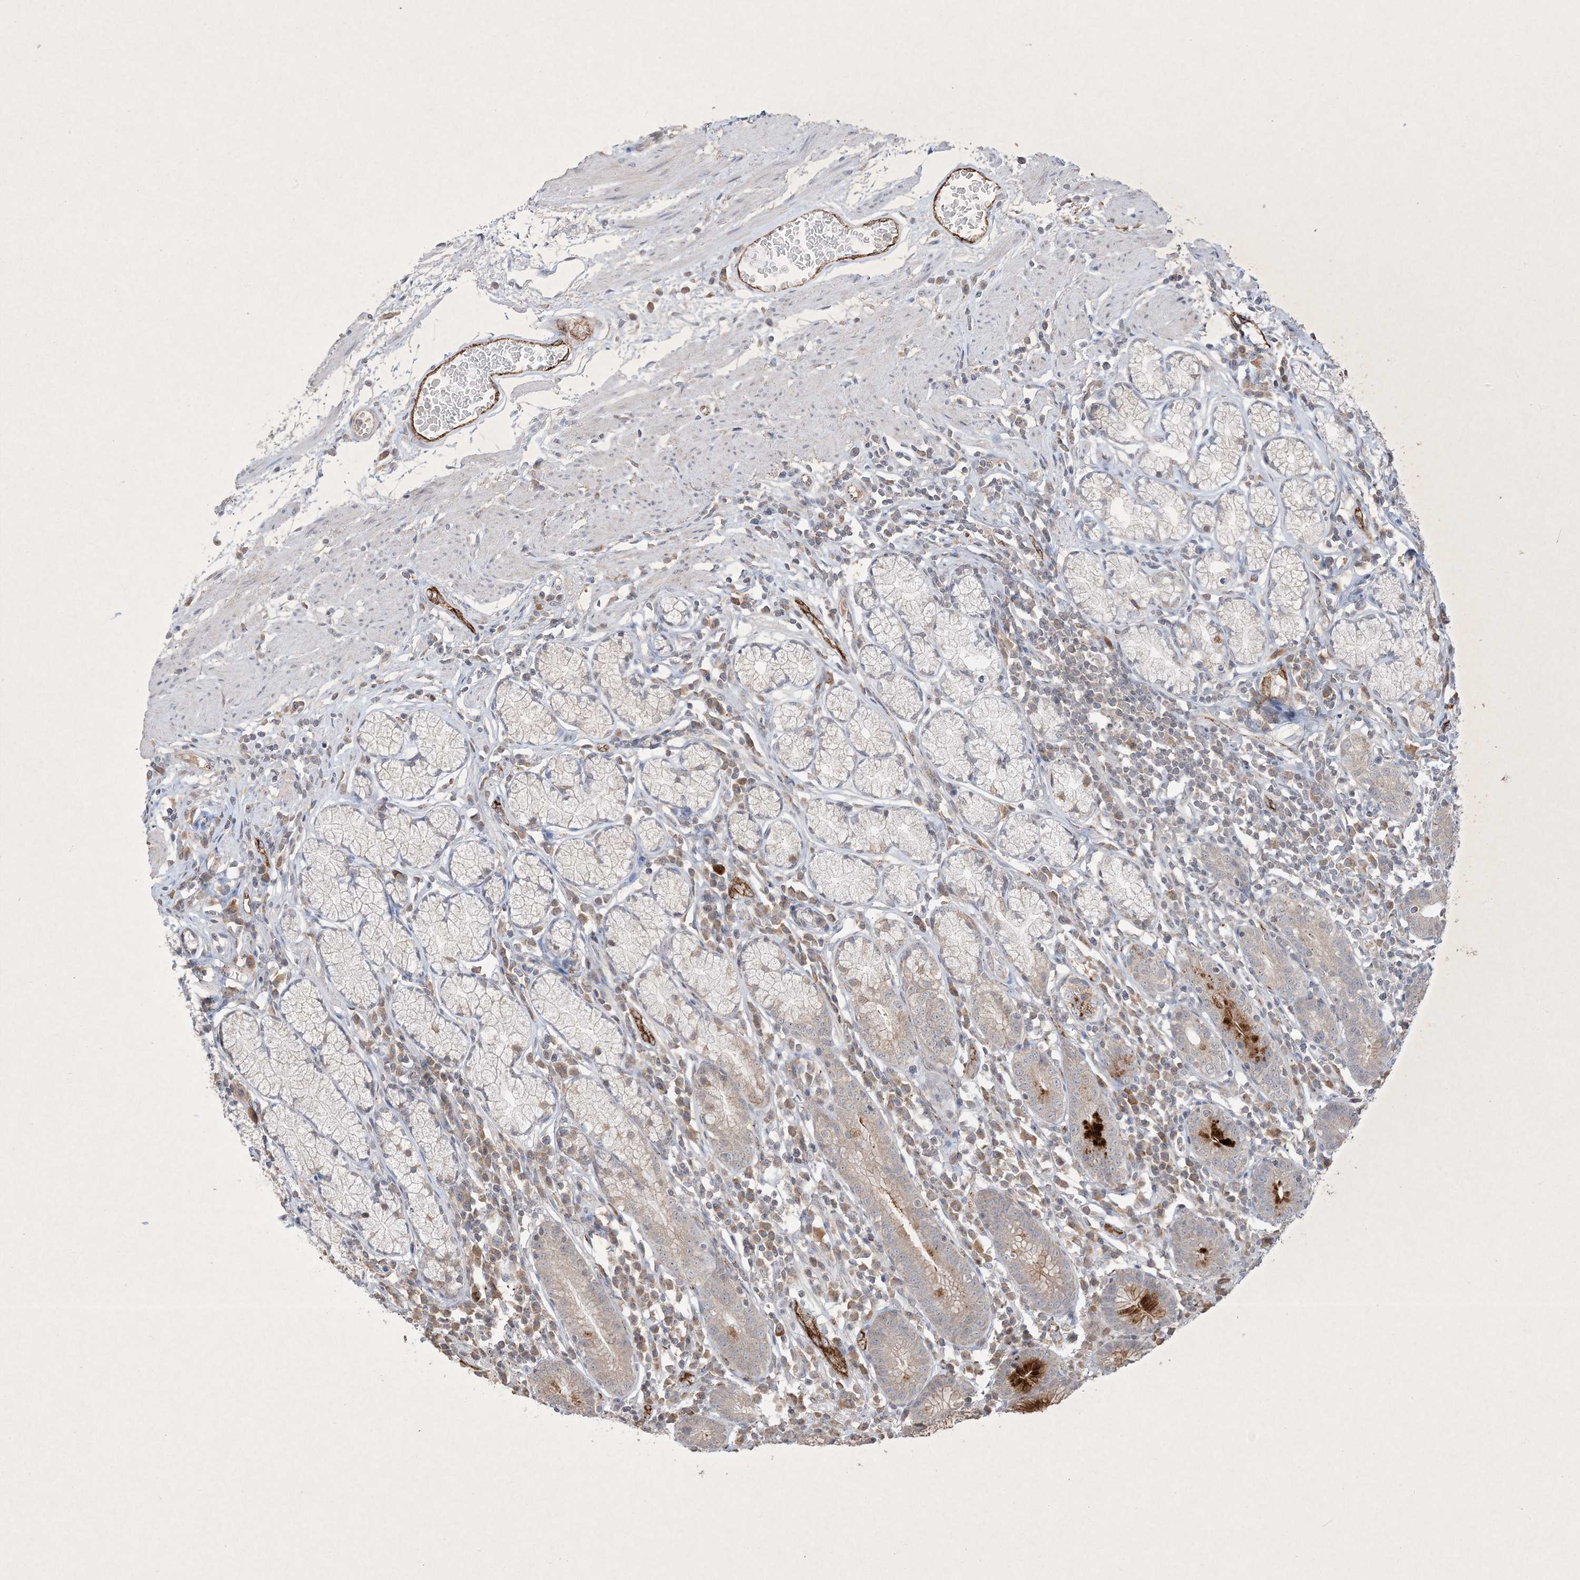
{"staining": {"intensity": "moderate", "quantity": "25%-75%", "location": "cytoplasmic/membranous"}, "tissue": "stomach", "cell_type": "Glandular cells", "image_type": "normal", "snomed": [{"axis": "morphology", "description": "Normal tissue, NOS"}, {"axis": "topography", "description": "Stomach"}], "caption": "IHC staining of benign stomach, which demonstrates medium levels of moderate cytoplasmic/membranous staining in approximately 25%-75% of glandular cells indicating moderate cytoplasmic/membranous protein positivity. The staining was performed using DAB (3,3'-diaminobenzidine) (brown) for protein detection and nuclei were counterstained in hematoxylin (blue).", "gene": "PRSS36", "patient": {"sex": "male", "age": 55}}